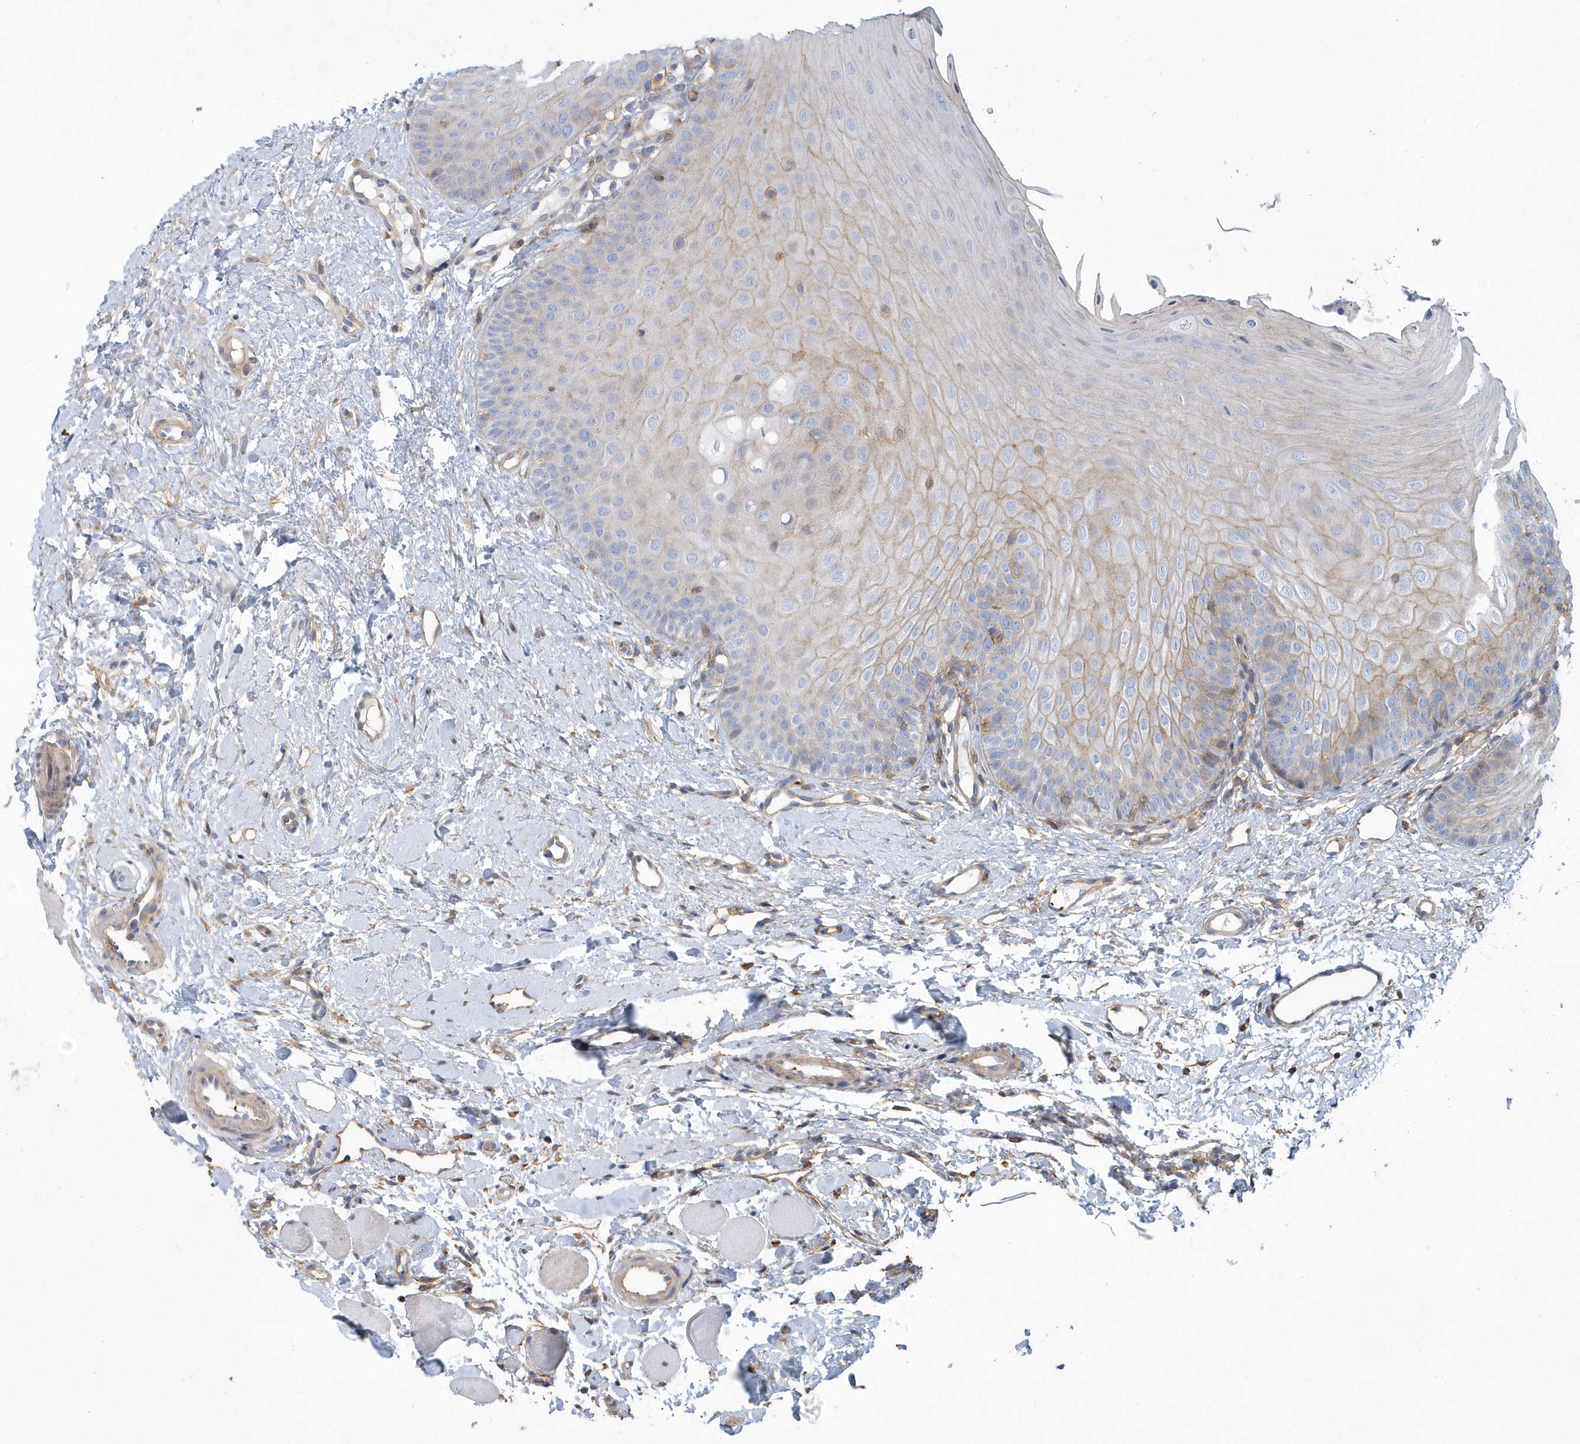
{"staining": {"intensity": "weak", "quantity": "25%-75%", "location": "cytoplasmic/membranous"}, "tissue": "oral mucosa", "cell_type": "Squamous epithelial cells", "image_type": "normal", "snomed": [{"axis": "morphology", "description": "Normal tissue, NOS"}, {"axis": "topography", "description": "Oral tissue"}], "caption": "Protein expression analysis of benign oral mucosa shows weak cytoplasmic/membranous expression in approximately 25%-75% of squamous epithelial cells.", "gene": "ARAP2", "patient": {"sex": "female", "age": 68}}